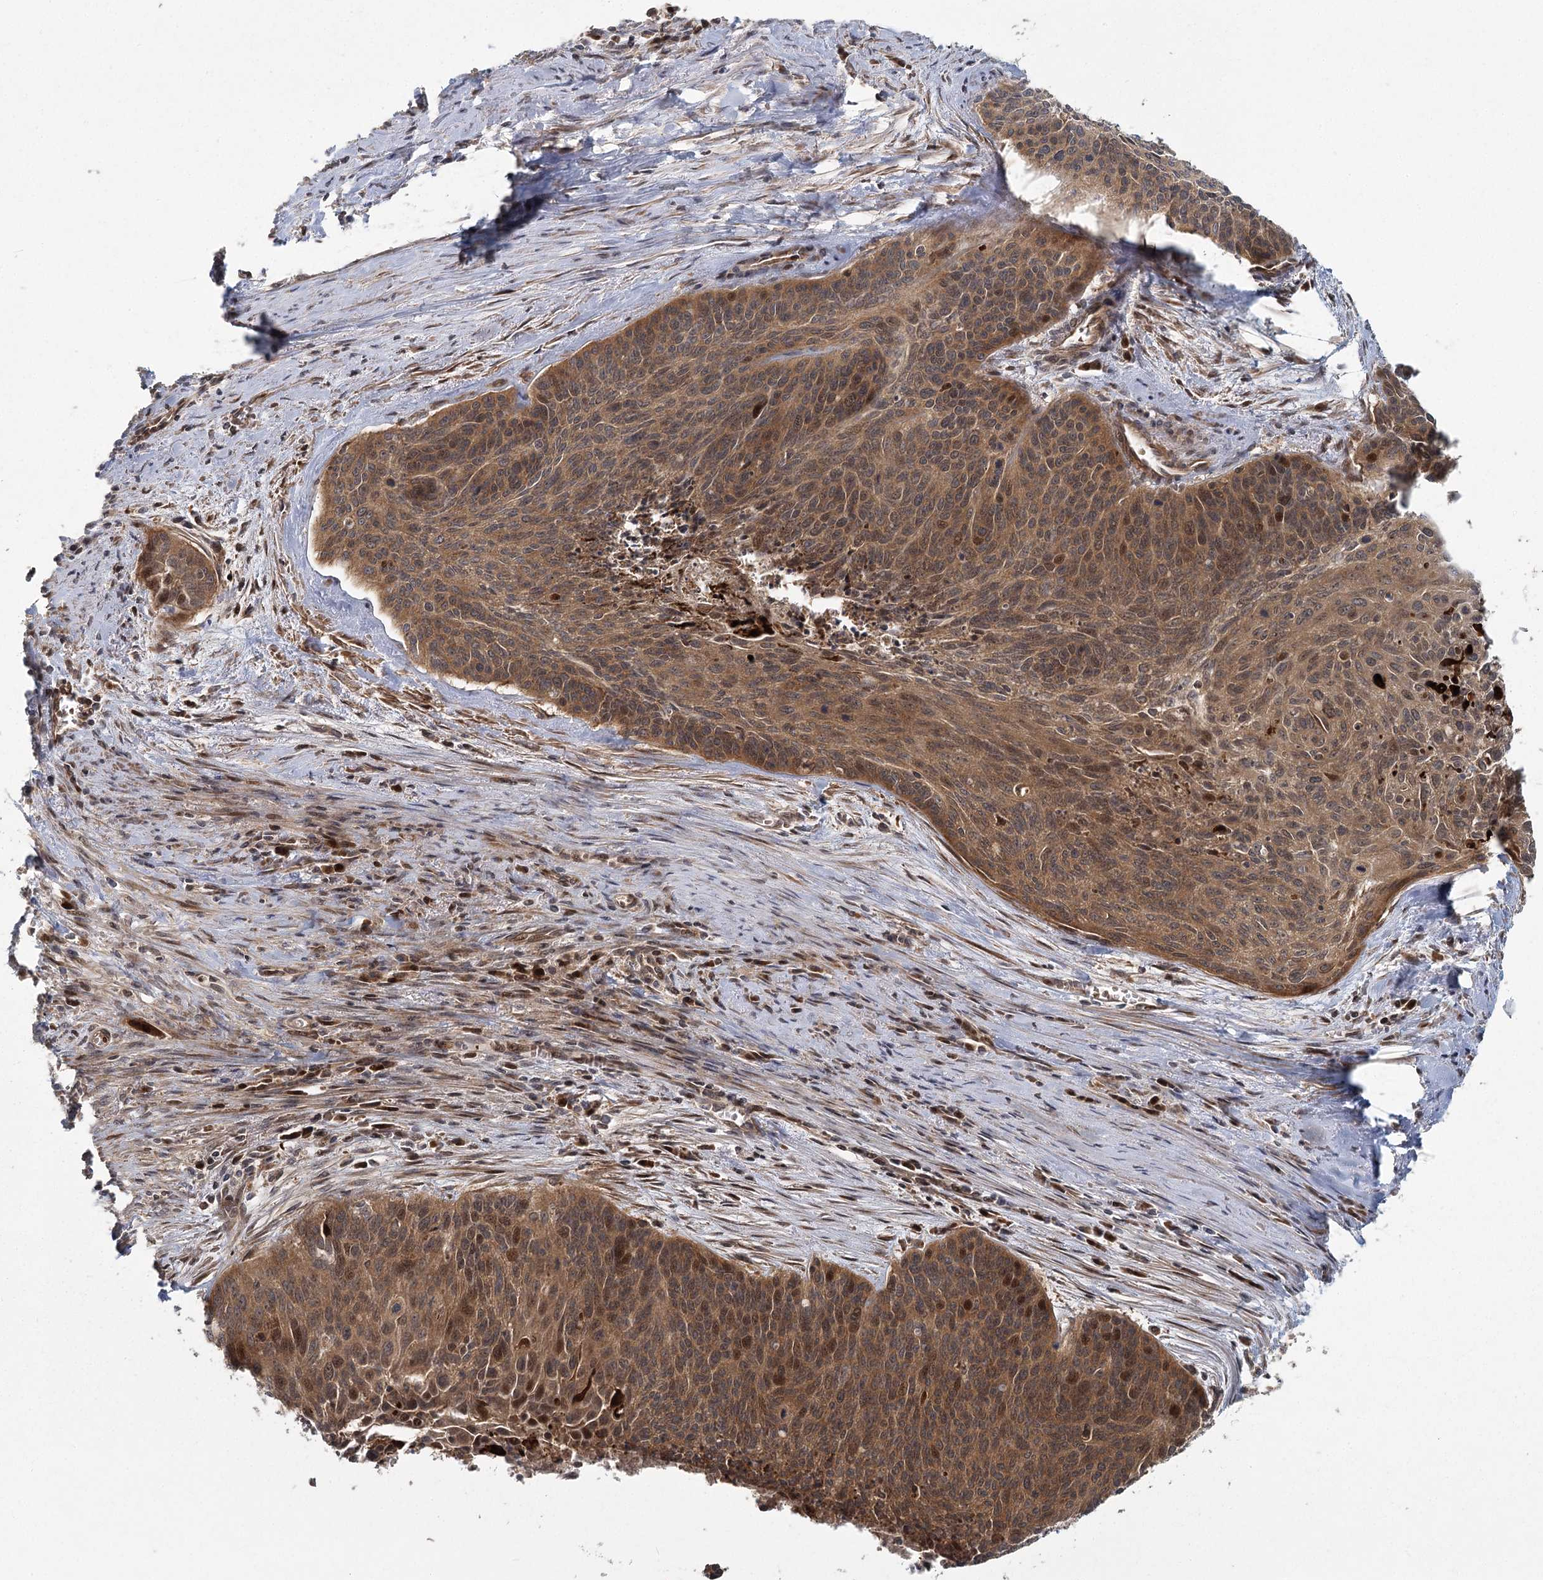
{"staining": {"intensity": "moderate", "quantity": ">75%", "location": "cytoplasmic/membranous,nuclear"}, "tissue": "cervical cancer", "cell_type": "Tumor cells", "image_type": "cancer", "snomed": [{"axis": "morphology", "description": "Squamous cell carcinoma, NOS"}, {"axis": "topography", "description": "Cervix"}], "caption": "Cervical cancer (squamous cell carcinoma) stained for a protein exhibits moderate cytoplasmic/membranous and nuclear positivity in tumor cells.", "gene": "RAPGEF6", "patient": {"sex": "female", "age": 55}}